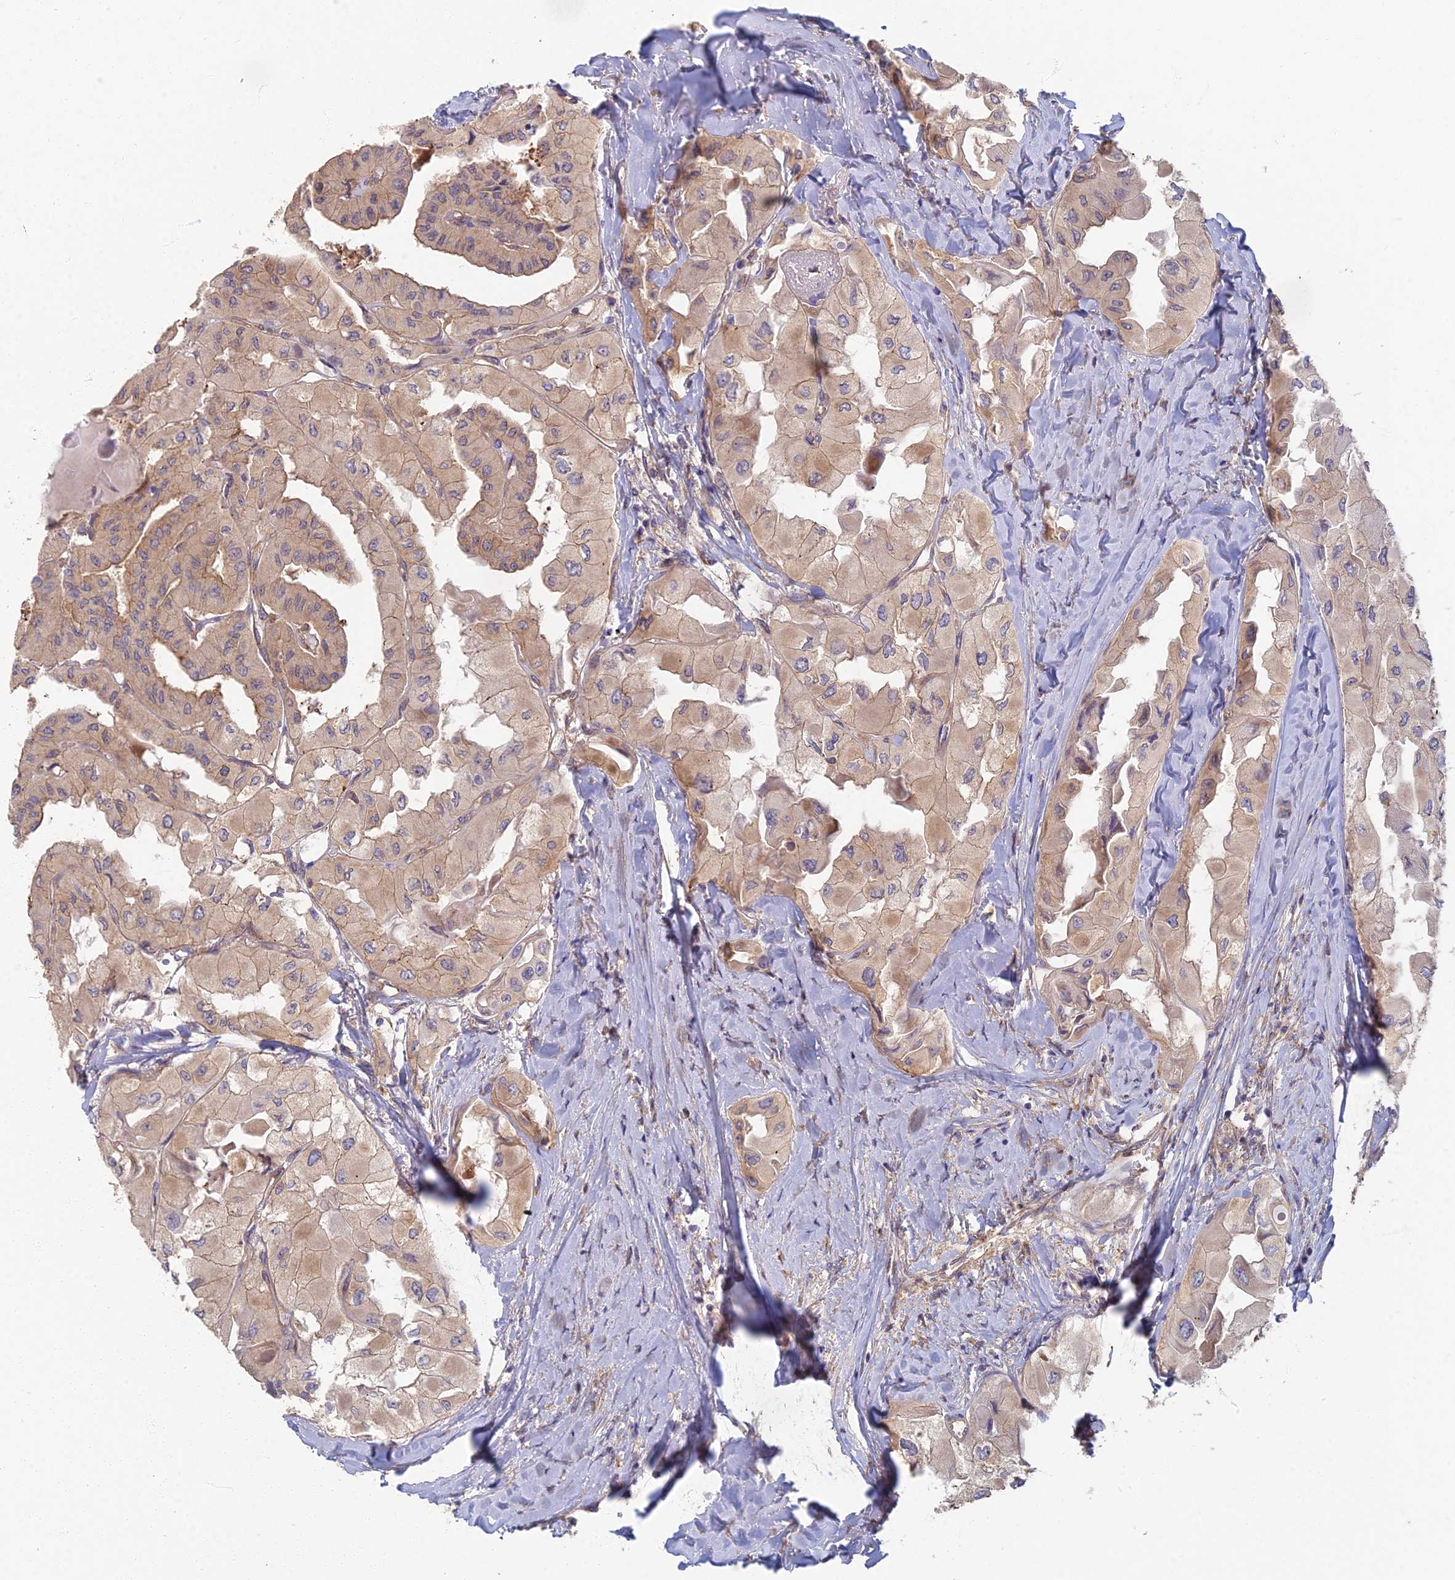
{"staining": {"intensity": "weak", "quantity": ">75%", "location": "cytoplasmic/membranous"}, "tissue": "thyroid cancer", "cell_type": "Tumor cells", "image_type": "cancer", "snomed": [{"axis": "morphology", "description": "Normal tissue, NOS"}, {"axis": "morphology", "description": "Papillary adenocarcinoma, NOS"}, {"axis": "topography", "description": "Thyroid gland"}], "caption": "IHC photomicrograph of human thyroid cancer stained for a protein (brown), which reveals low levels of weak cytoplasmic/membranous expression in about >75% of tumor cells.", "gene": "RBSN", "patient": {"sex": "female", "age": 59}}